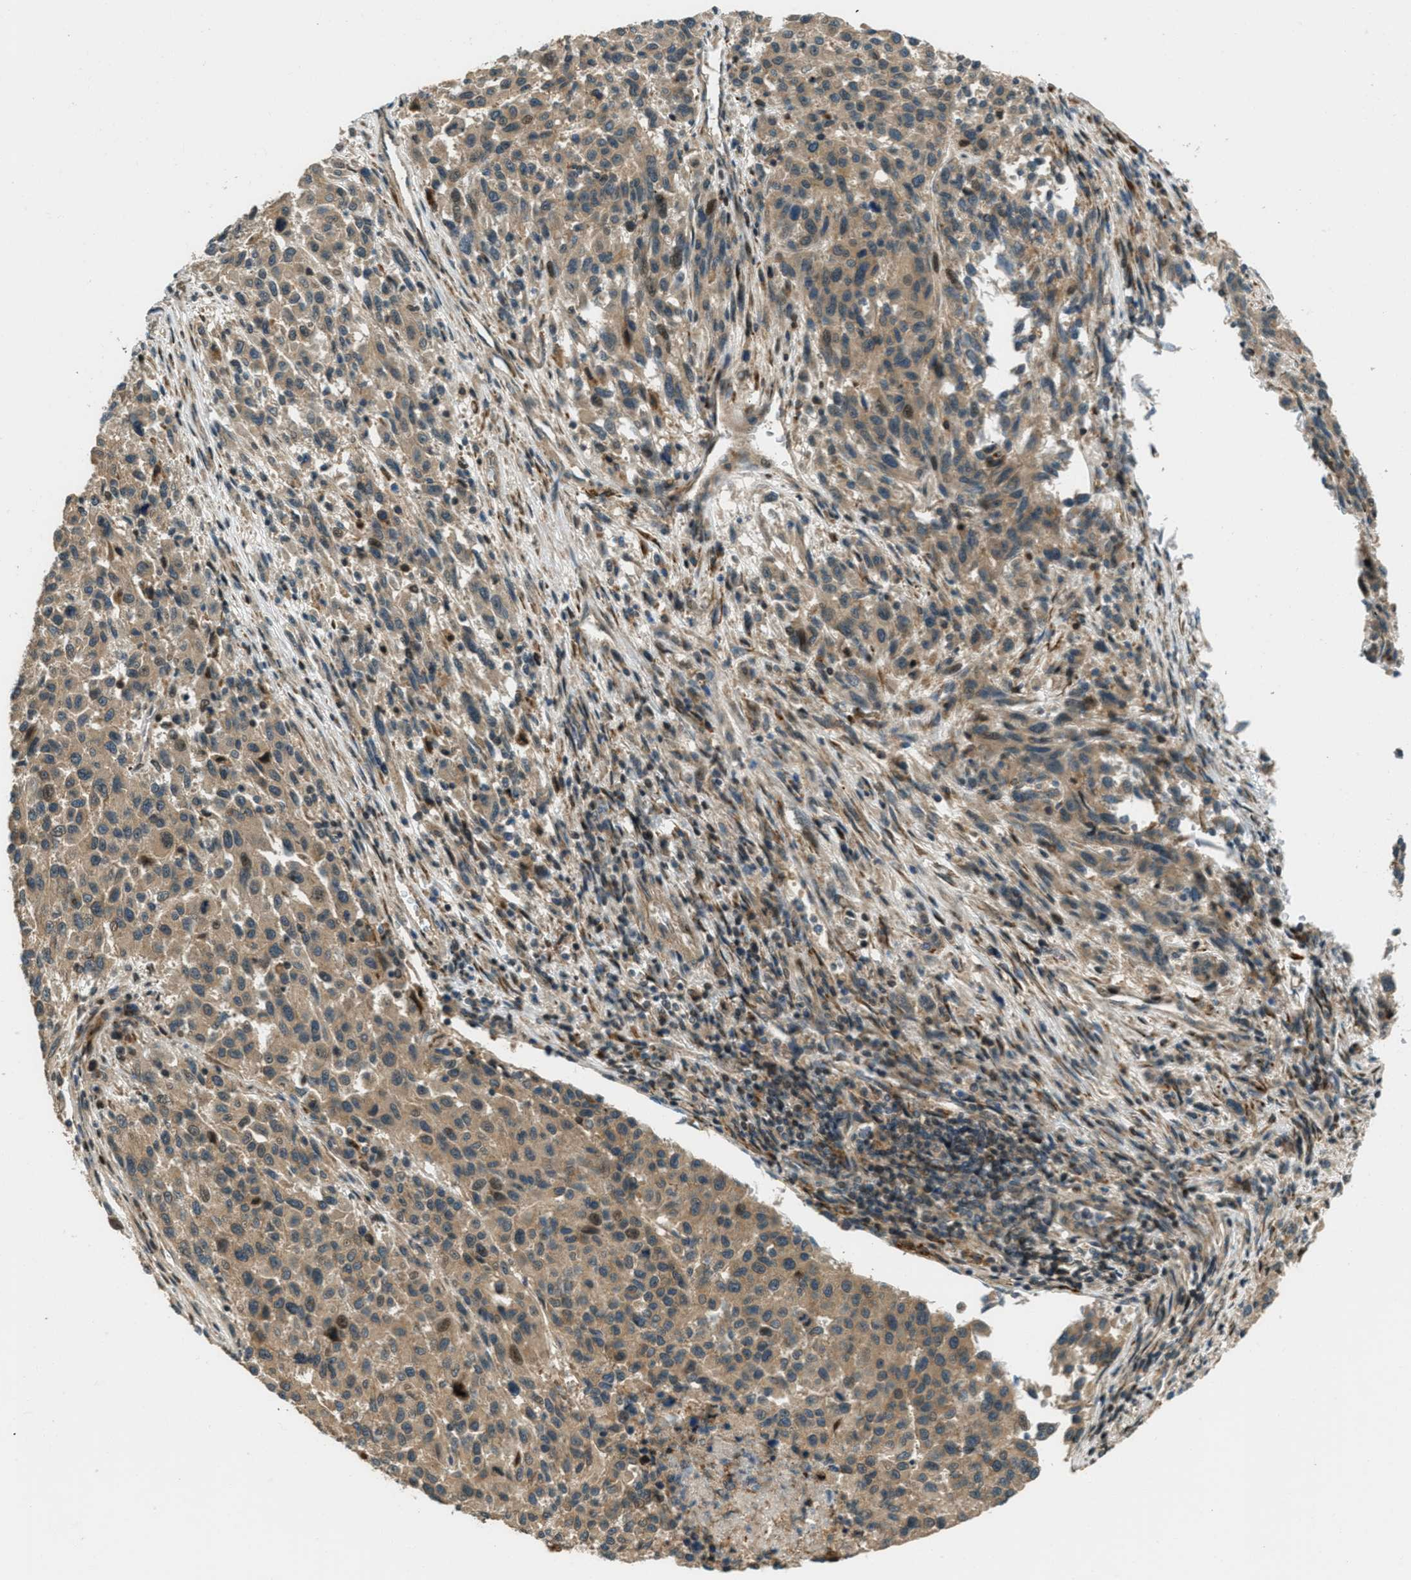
{"staining": {"intensity": "weak", "quantity": ">75%", "location": "cytoplasmic/membranous,nuclear"}, "tissue": "melanoma", "cell_type": "Tumor cells", "image_type": "cancer", "snomed": [{"axis": "morphology", "description": "Malignant melanoma, Metastatic site"}, {"axis": "topography", "description": "Lymph node"}], "caption": "Immunohistochemistry (DAB (3,3'-diaminobenzidine)) staining of melanoma reveals weak cytoplasmic/membranous and nuclear protein staining in approximately >75% of tumor cells.", "gene": "PTPN23", "patient": {"sex": "male", "age": 61}}